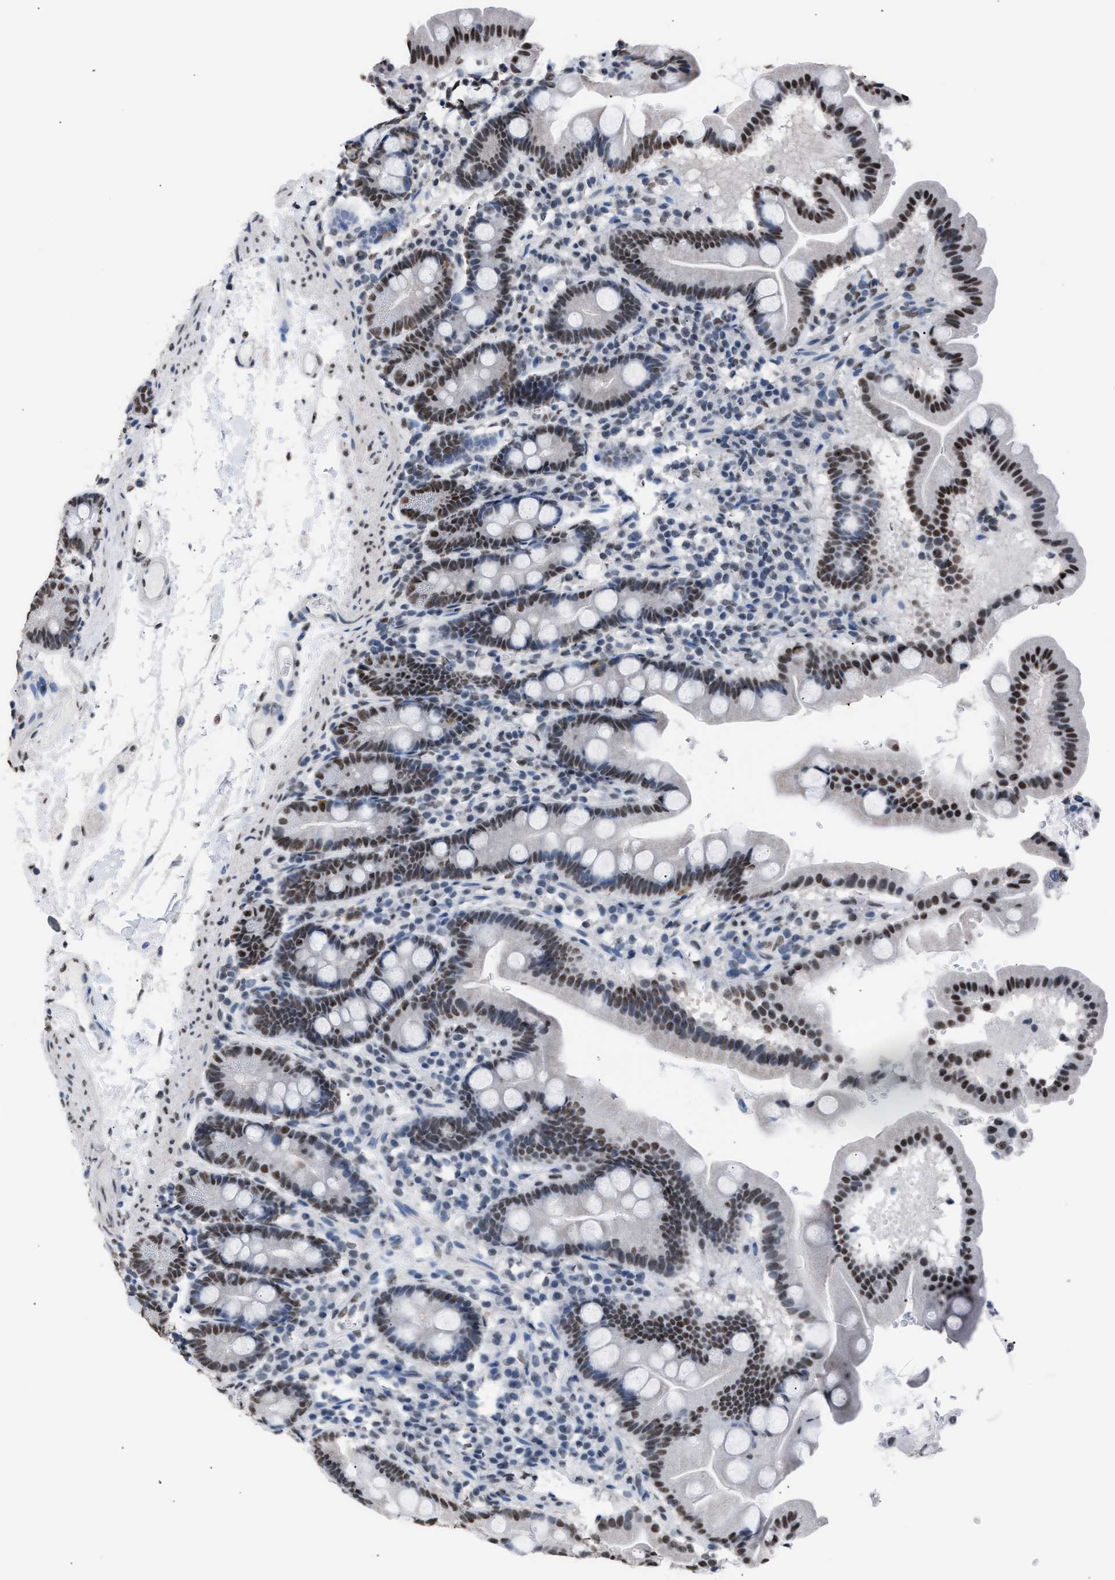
{"staining": {"intensity": "moderate", "quantity": ">75%", "location": "nuclear"}, "tissue": "duodenum", "cell_type": "Glandular cells", "image_type": "normal", "snomed": [{"axis": "morphology", "description": "Normal tissue, NOS"}, {"axis": "topography", "description": "Duodenum"}], "caption": "Glandular cells demonstrate moderate nuclear staining in approximately >75% of cells in normal duodenum.", "gene": "CCAR2", "patient": {"sex": "male", "age": 50}}